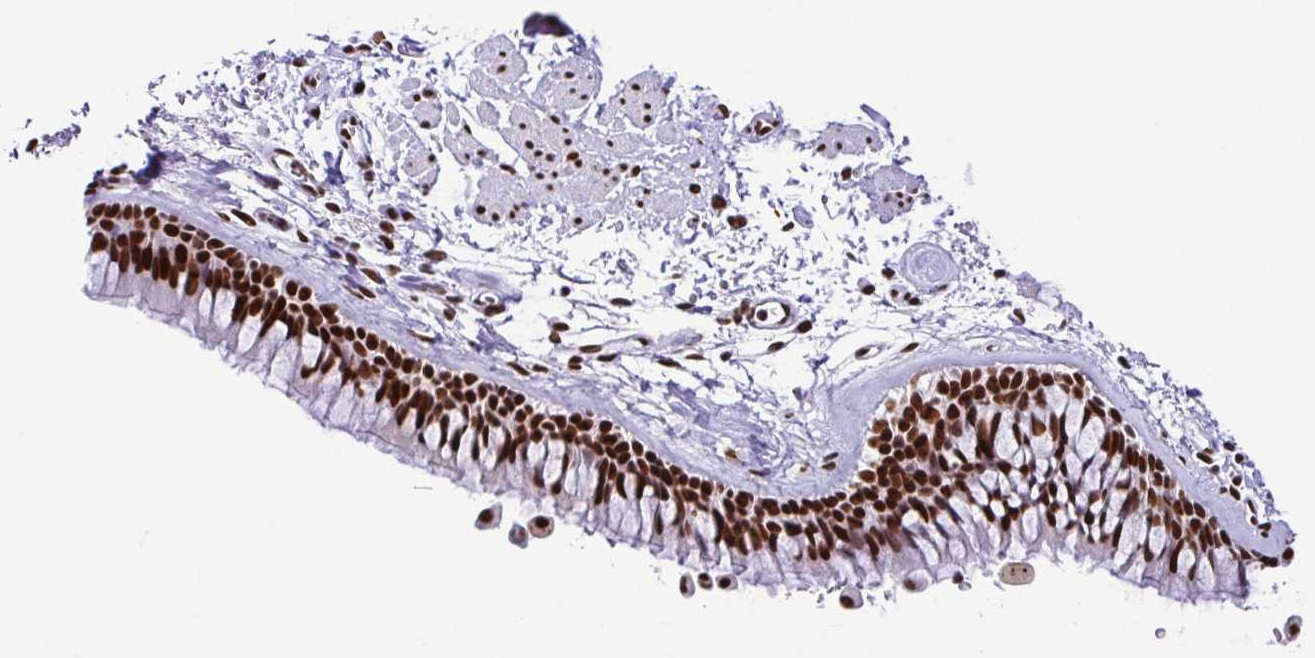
{"staining": {"intensity": "strong", "quantity": ">75%", "location": "nuclear"}, "tissue": "bronchus", "cell_type": "Respiratory epithelial cells", "image_type": "normal", "snomed": [{"axis": "morphology", "description": "Normal tissue, NOS"}, {"axis": "topography", "description": "Cartilage tissue"}, {"axis": "topography", "description": "Bronchus"}], "caption": "High-power microscopy captured an immunohistochemistry (IHC) micrograph of normal bronchus, revealing strong nuclear positivity in approximately >75% of respiratory epithelial cells.", "gene": "TRIM28", "patient": {"sex": "female", "age": 79}}